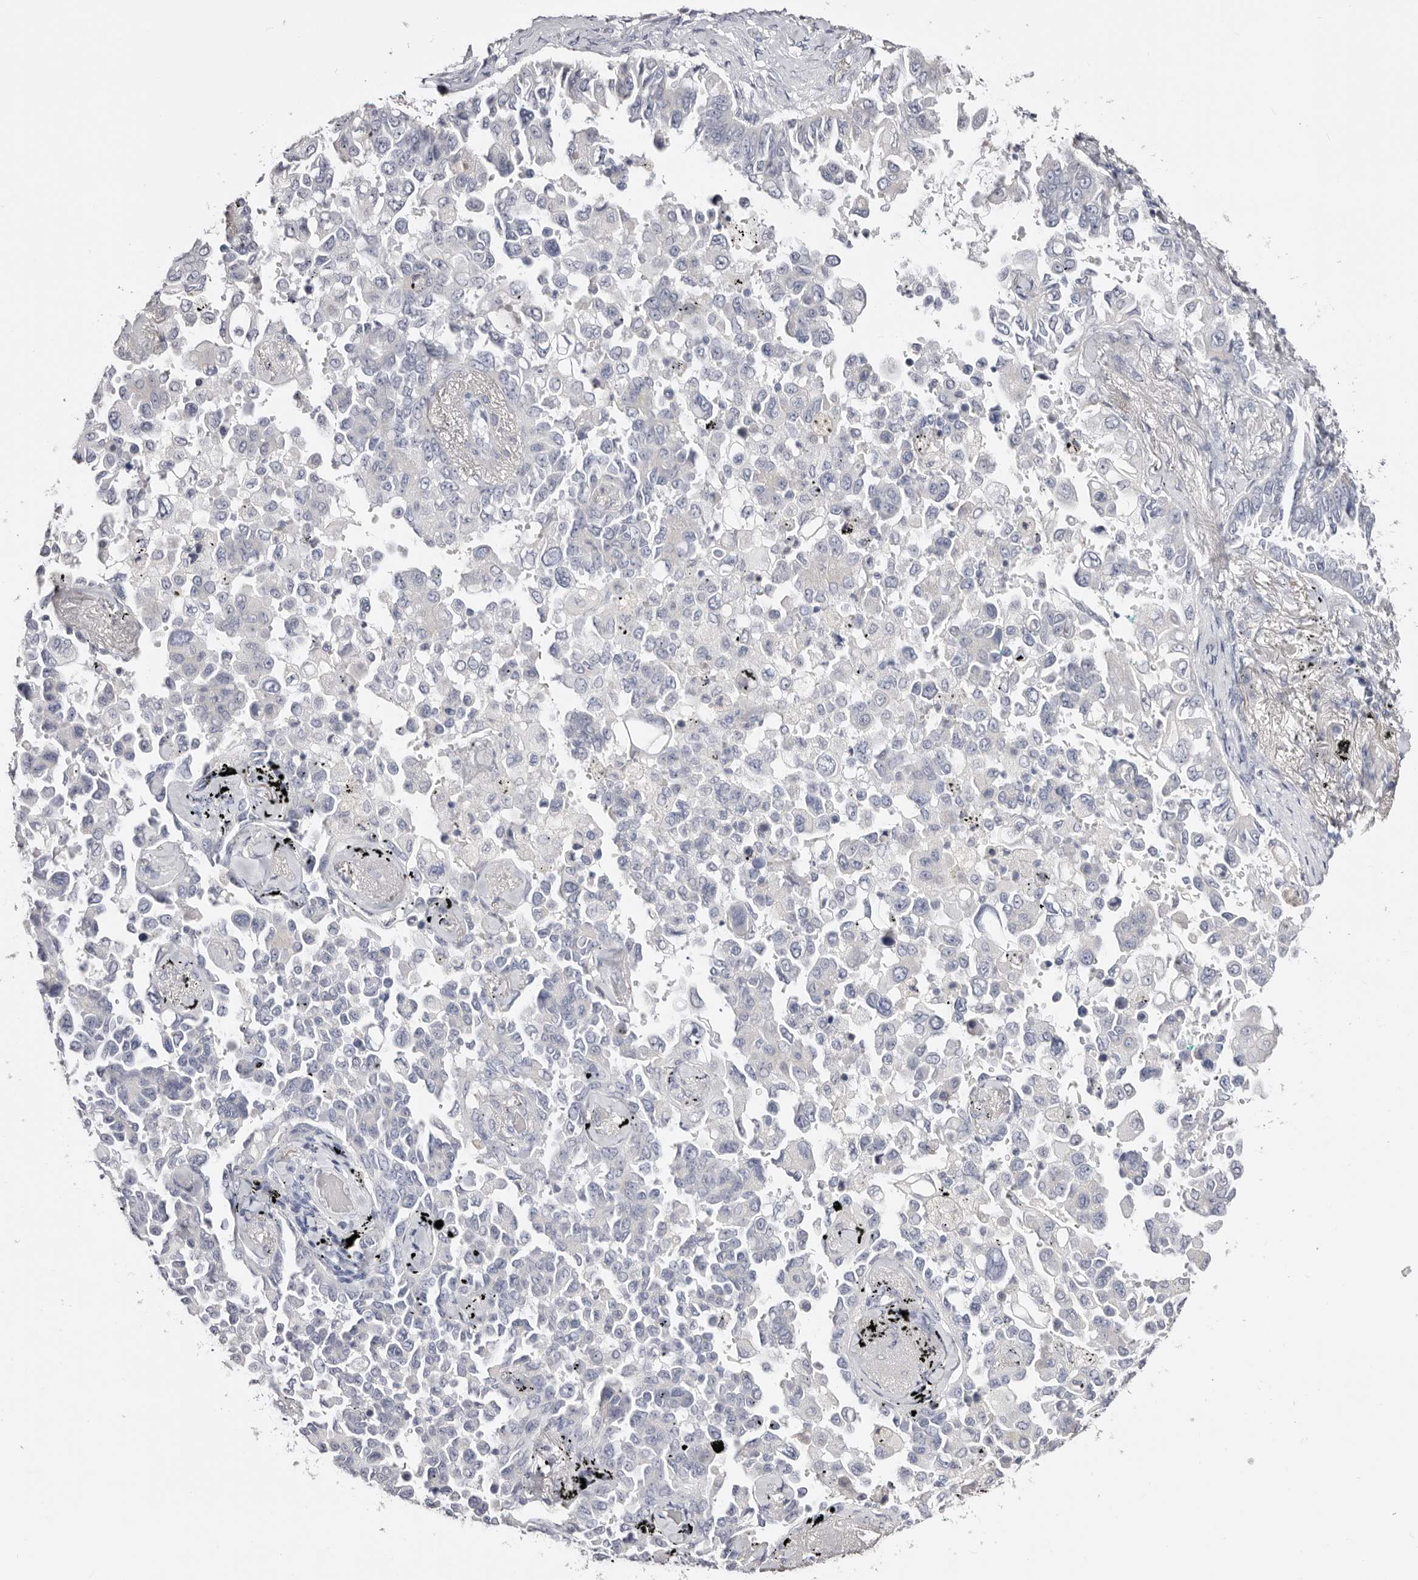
{"staining": {"intensity": "negative", "quantity": "none", "location": "none"}, "tissue": "lung cancer", "cell_type": "Tumor cells", "image_type": "cancer", "snomed": [{"axis": "morphology", "description": "Adenocarcinoma, NOS"}, {"axis": "topography", "description": "Lung"}], "caption": "High power microscopy histopathology image of an immunohistochemistry (IHC) photomicrograph of lung adenocarcinoma, revealing no significant staining in tumor cells.", "gene": "AKNAD1", "patient": {"sex": "female", "age": 67}}